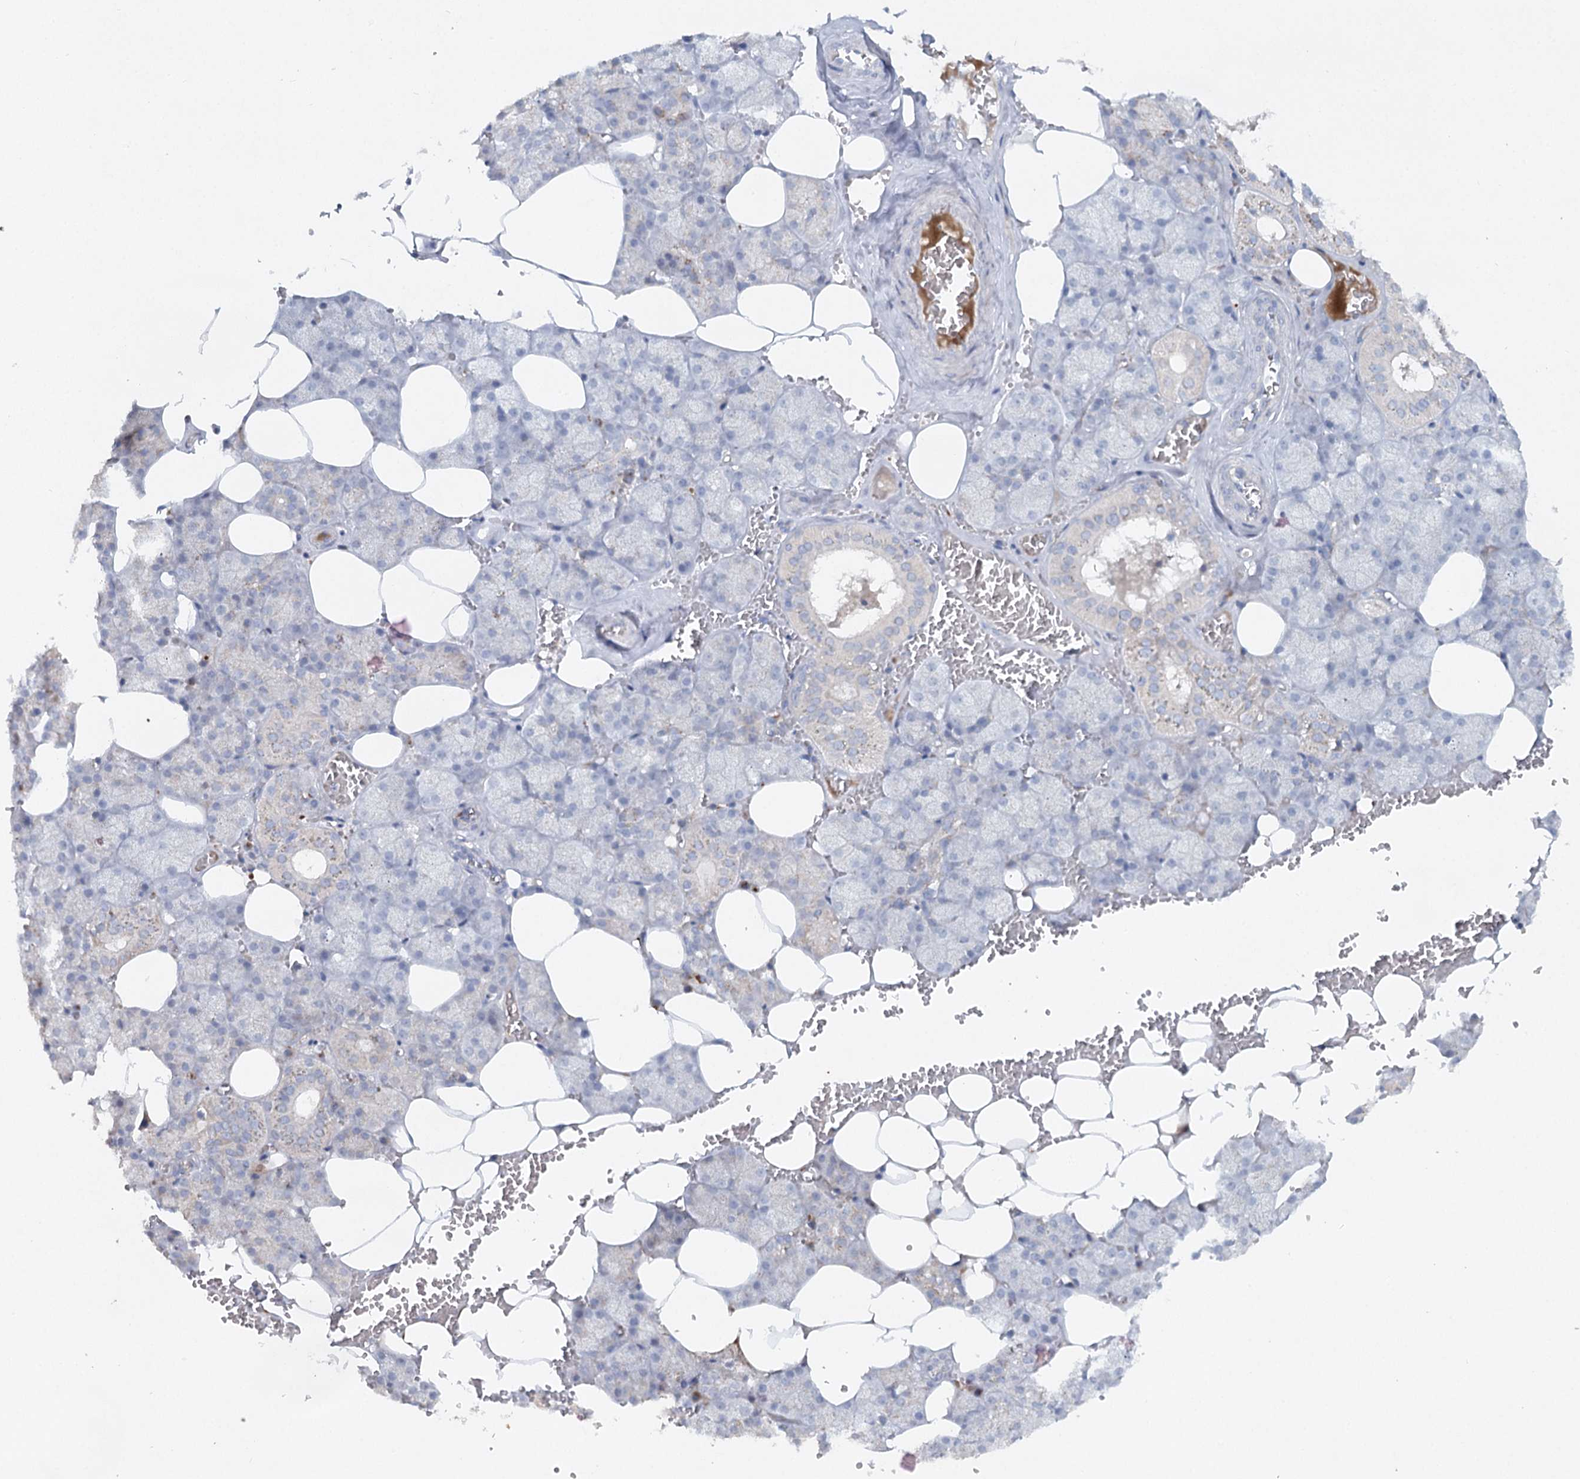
{"staining": {"intensity": "weak", "quantity": "<25%", "location": "cytoplasmic/membranous"}, "tissue": "salivary gland", "cell_type": "Glandular cells", "image_type": "normal", "snomed": [{"axis": "morphology", "description": "Normal tissue, NOS"}, {"axis": "topography", "description": "Salivary gland"}], "caption": "Immunohistochemistry photomicrograph of normal human salivary gland stained for a protein (brown), which exhibits no expression in glandular cells.", "gene": "RFX6", "patient": {"sex": "male", "age": 62}}